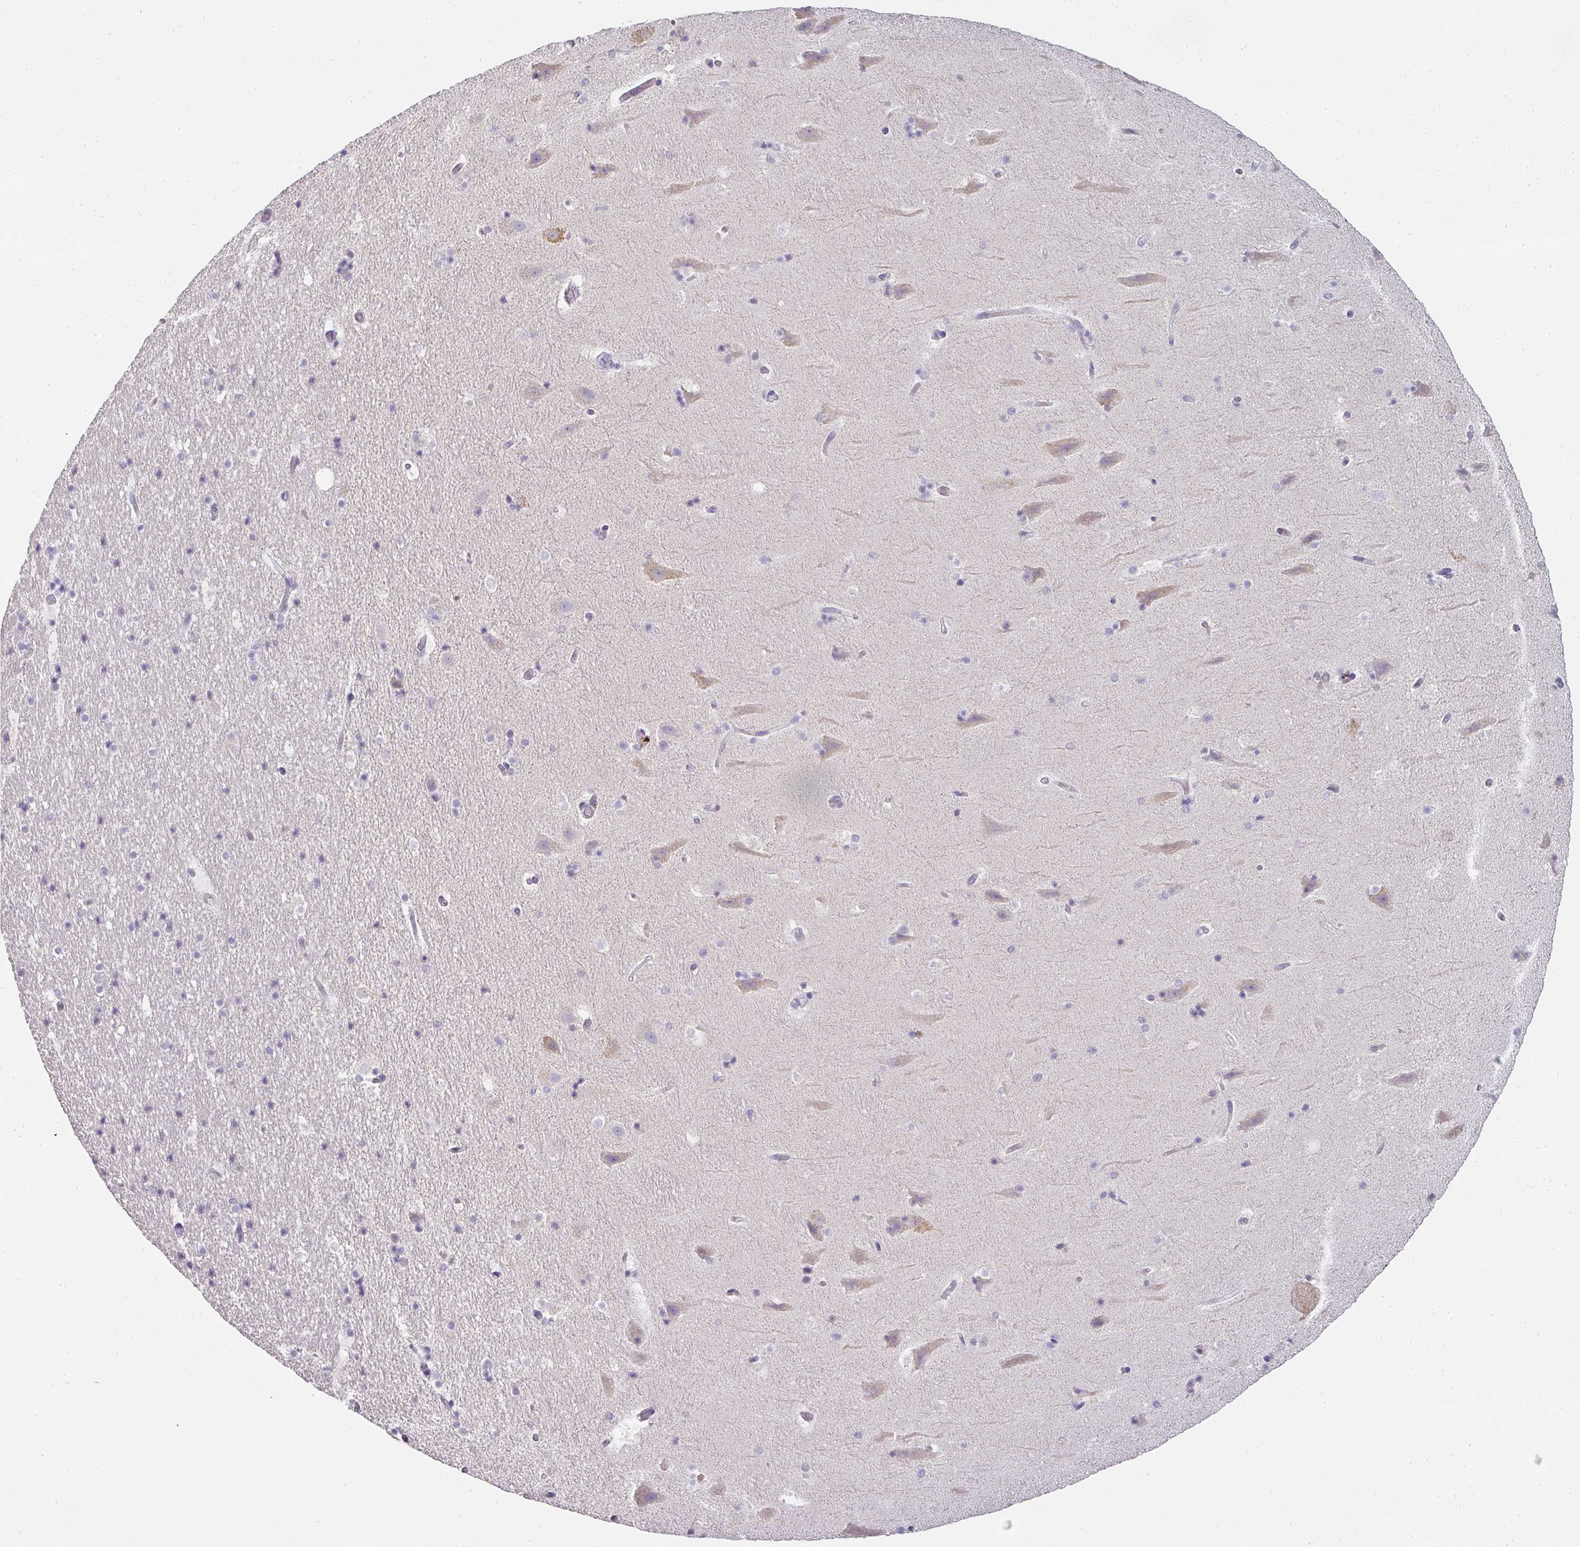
{"staining": {"intensity": "negative", "quantity": "none", "location": "none"}, "tissue": "hippocampus", "cell_type": "Glial cells", "image_type": "normal", "snomed": [{"axis": "morphology", "description": "Normal tissue, NOS"}, {"axis": "topography", "description": "Hippocampus"}], "caption": "IHC of benign human hippocampus demonstrates no staining in glial cells. (Stains: DAB (3,3'-diaminobenzidine) immunohistochemistry (IHC) with hematoxylin counter stain, Microscopy: brightfield microscopy at high magnification).", "gene": "CAMP", "patient": {"sex": "male", "age": 37}}